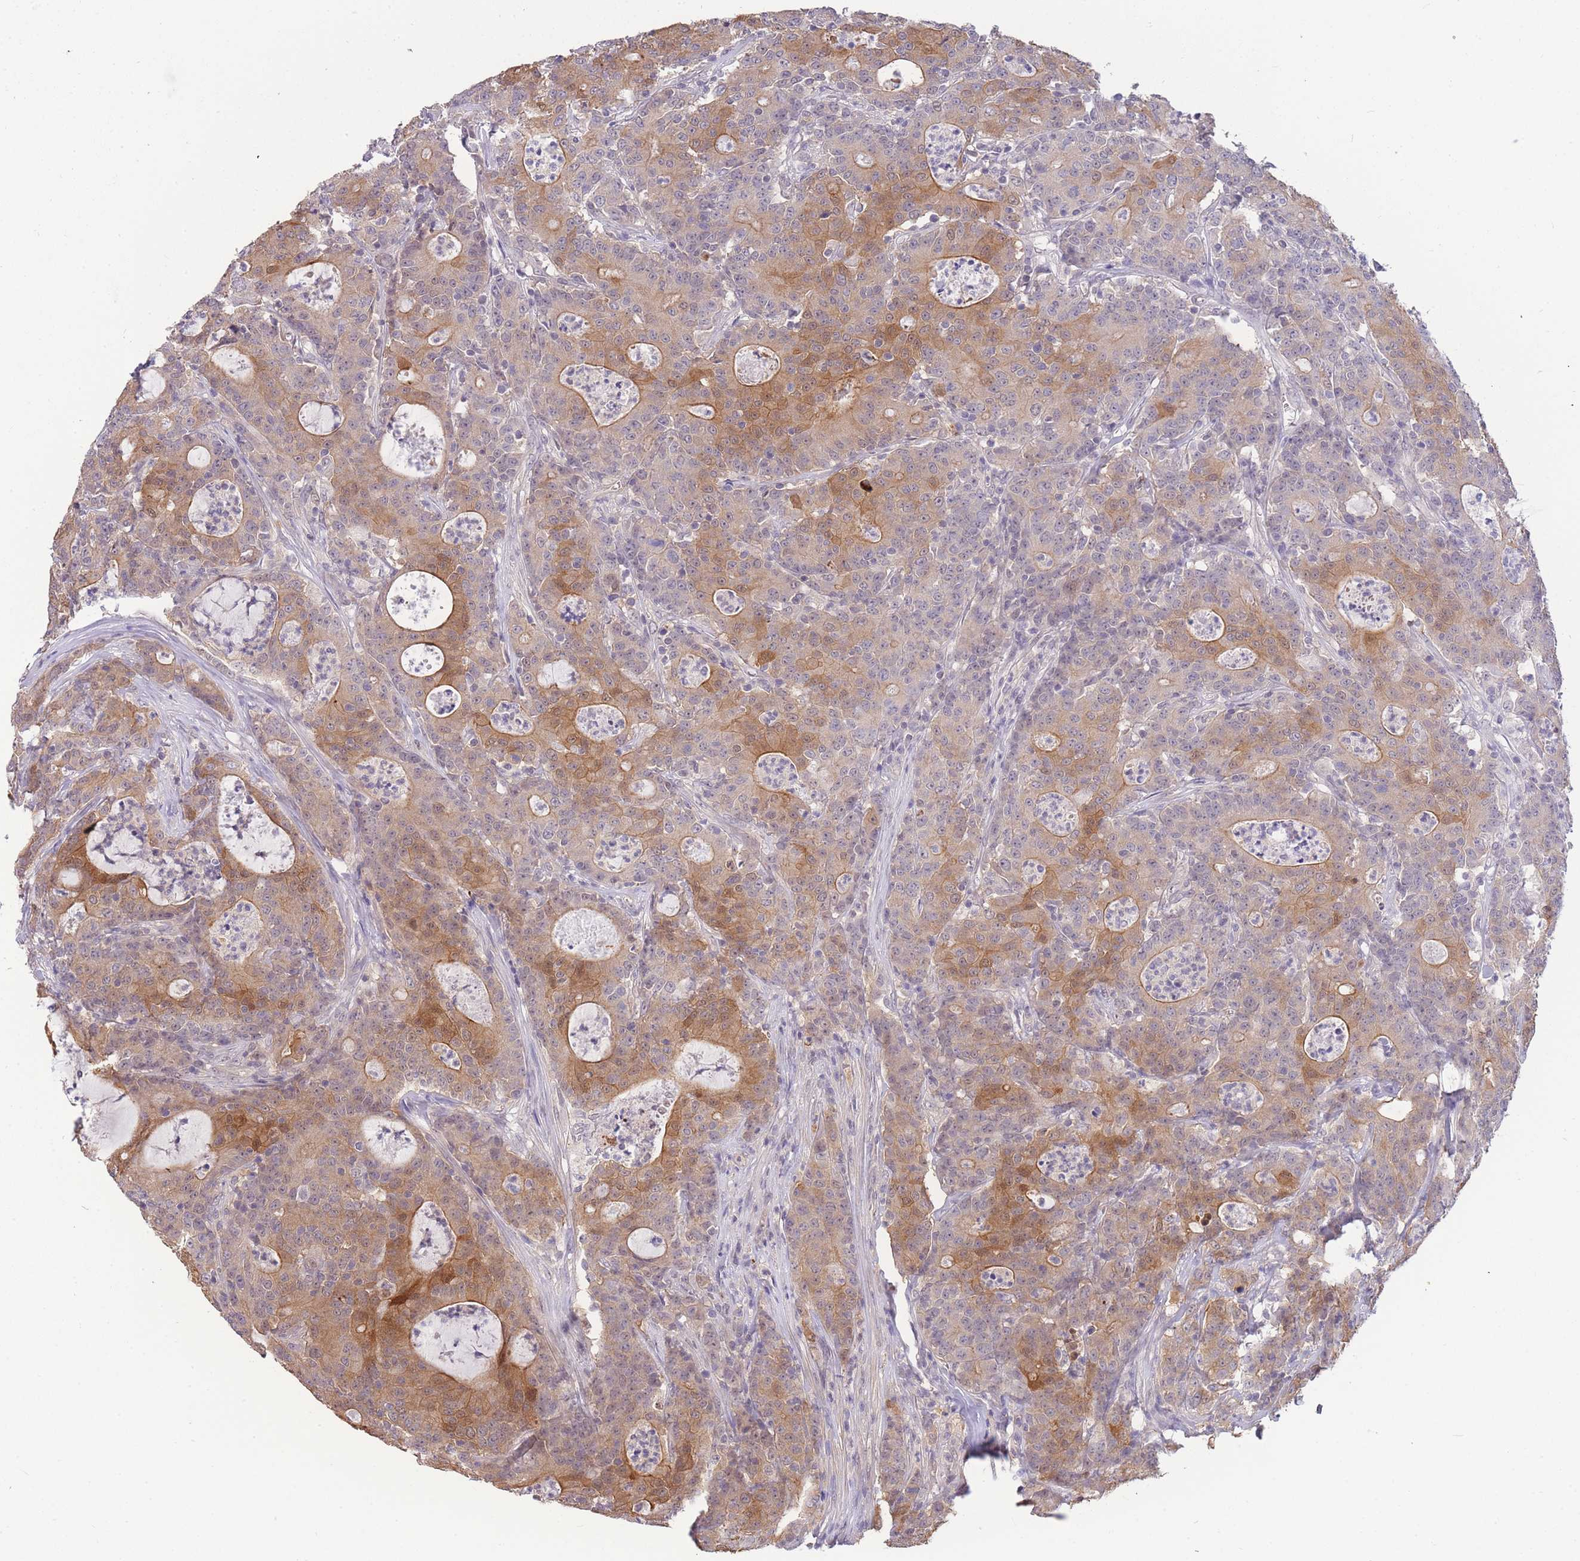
{"staining": {"intensity": "moderate", "quantity": ">75%", "location": "cytoplasmic/membranous"}, "tissue": "colorectal cancer", "cell_type": "Tumor cells", "image_type": "cancer", "snomed": [{"axis": "morphology", "description": "Adenocarcinoma, NOS"}, {"axis": "topography", "description": "Colon"}], "caption": "Protein positivity by immunohistochemistry exhibits moderate cytoplasmic/membranous expression in about >75% of tumor cells in colorectal cancer. Using DAB (brown) and hematoxylin (blue) stains, captured at high magnification using brightfield microscopy.", "gene": "SMC6", "patient": {"sex": "male", "age": 83}}